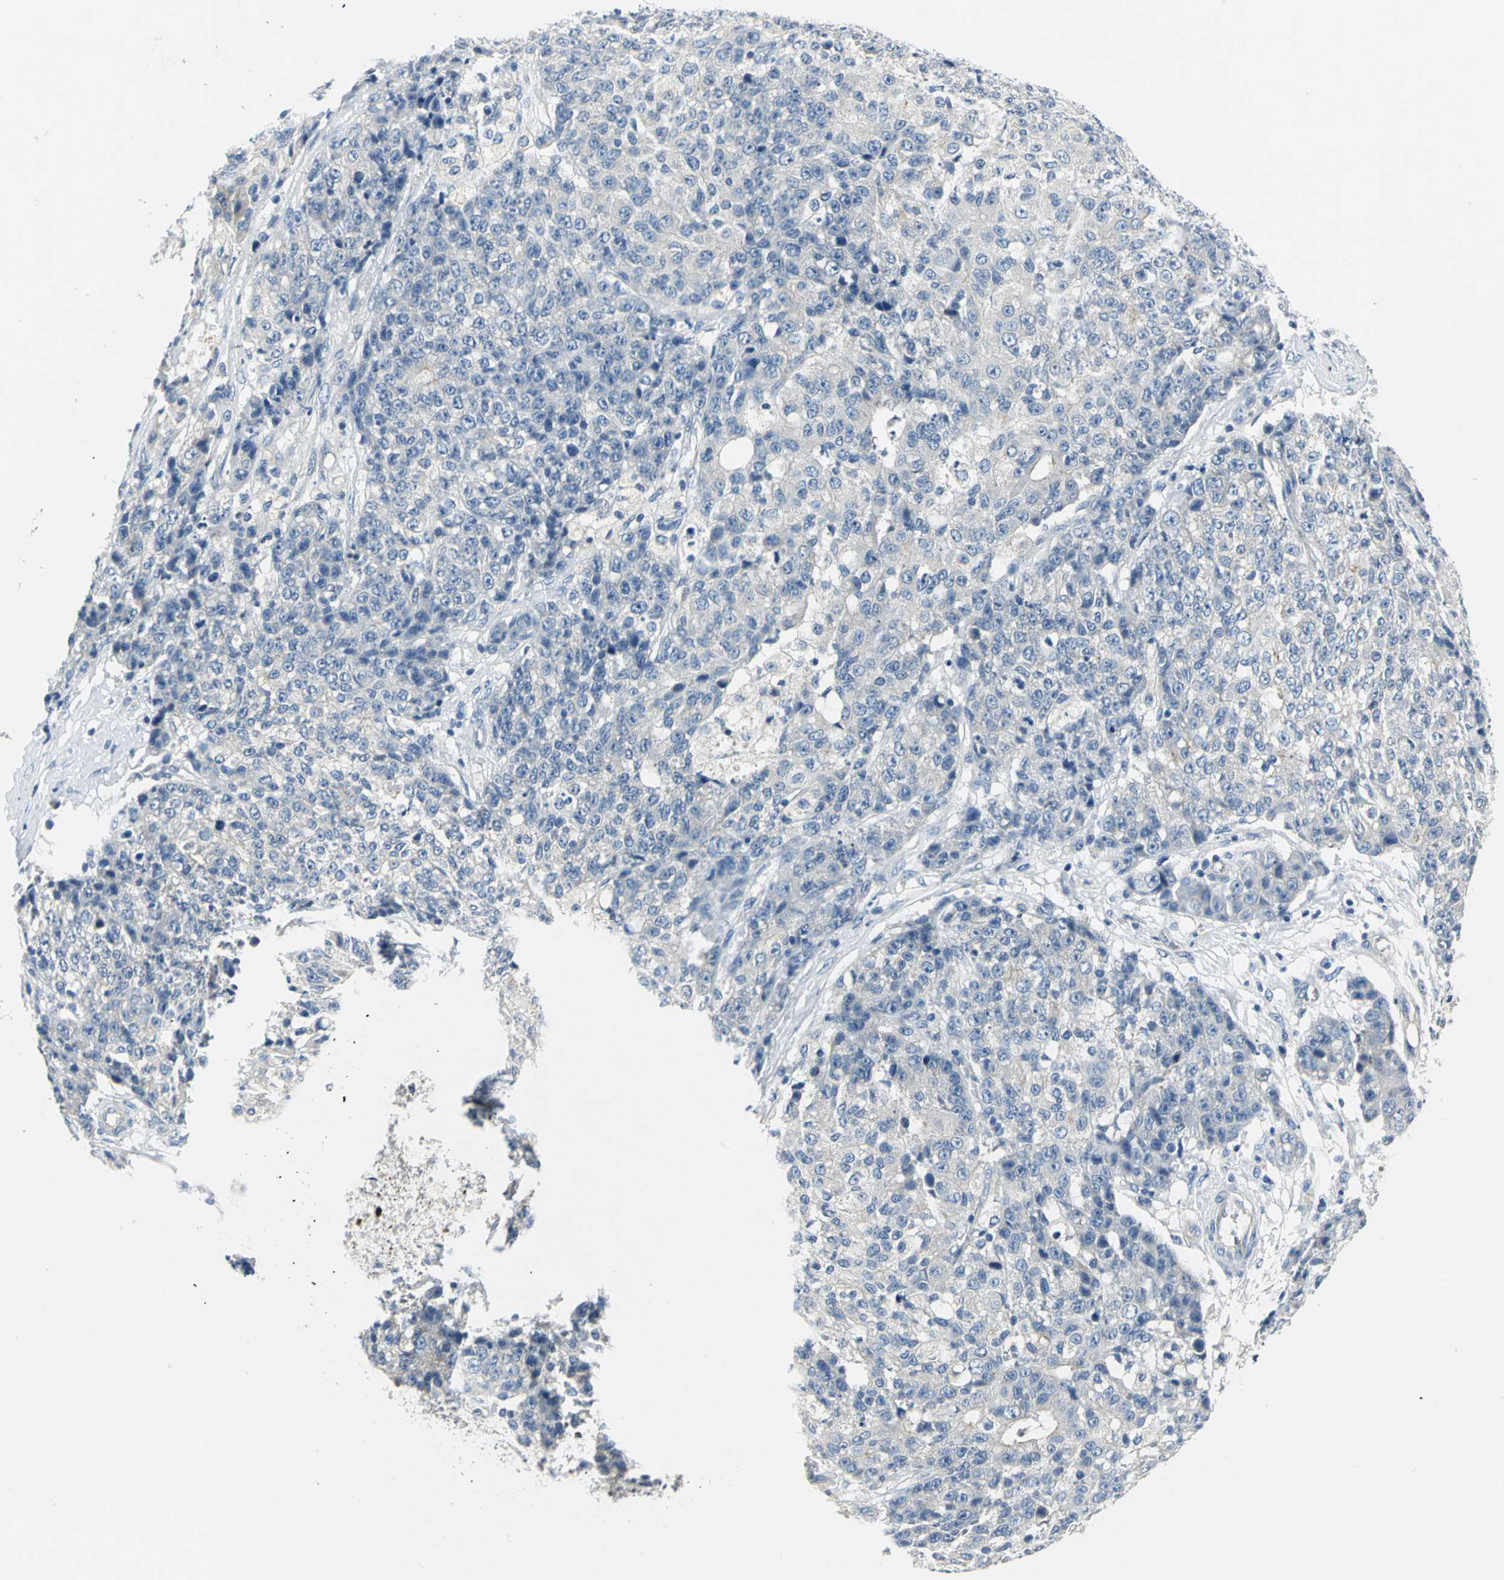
{"staining": {"intensity": "negative", "quantity": "none", "location": "none"}, "tissue": "ovarian cancer", "cell_type": "Tumor cells", "image_type": "cancer", "snomed": [{"axis": "morphology", "description": "Carcinoma, endometroid"}, {"axis": "topography", "description": "Ovary"}], "caption": "IHC of human ovarian cancer (endometroid carcinoma) demonstrates no expression in tumor cells.", "gene": "RIPOR1", "patient": {"sex": "female", "age": 42}}